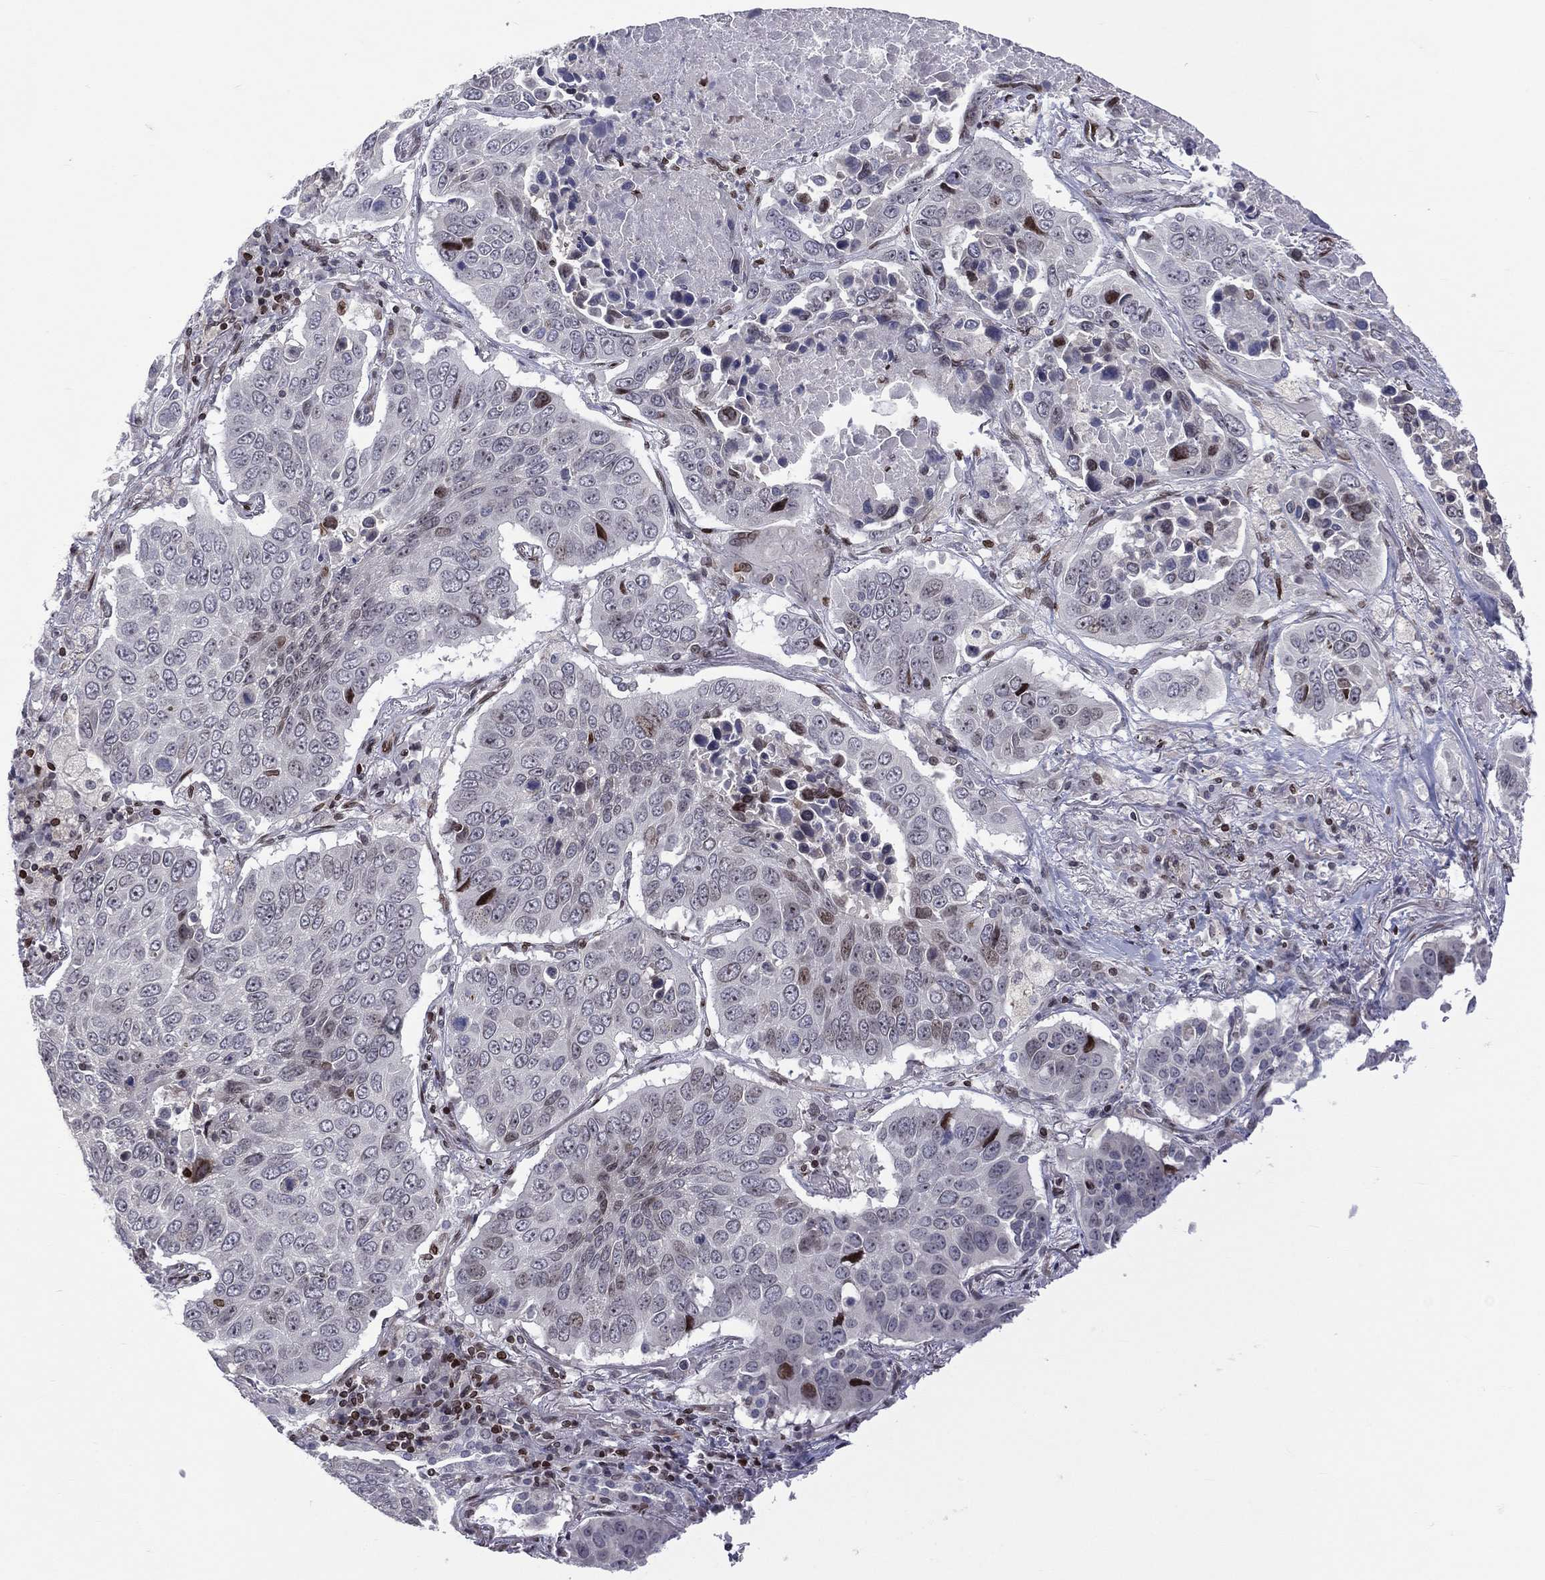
{"staining": {"intensity": "strong", "quantity": "<25%", "location": "nuclear"}, "tissue": "lung cancer", "cell_type": "Tumor cells", "image_type": "cancer", "snomed": [{"axis": "morphology", "description": "Normal tissue, NOS"}, {"axis": "morphology", "description": "Squamous cell carcinoma, NOS"}, {"axis": "topography", "description": "Bronchus"}, {"axis": "topography", "description": "Lung"}], "caption": "The image shows staining of squamous cell carcinoma (lung), revealing strong nuclear protein positivity (brown color) within tumor cells.", "gene": "DBF4B", "patient": {"sex": "male", "age": 64}}